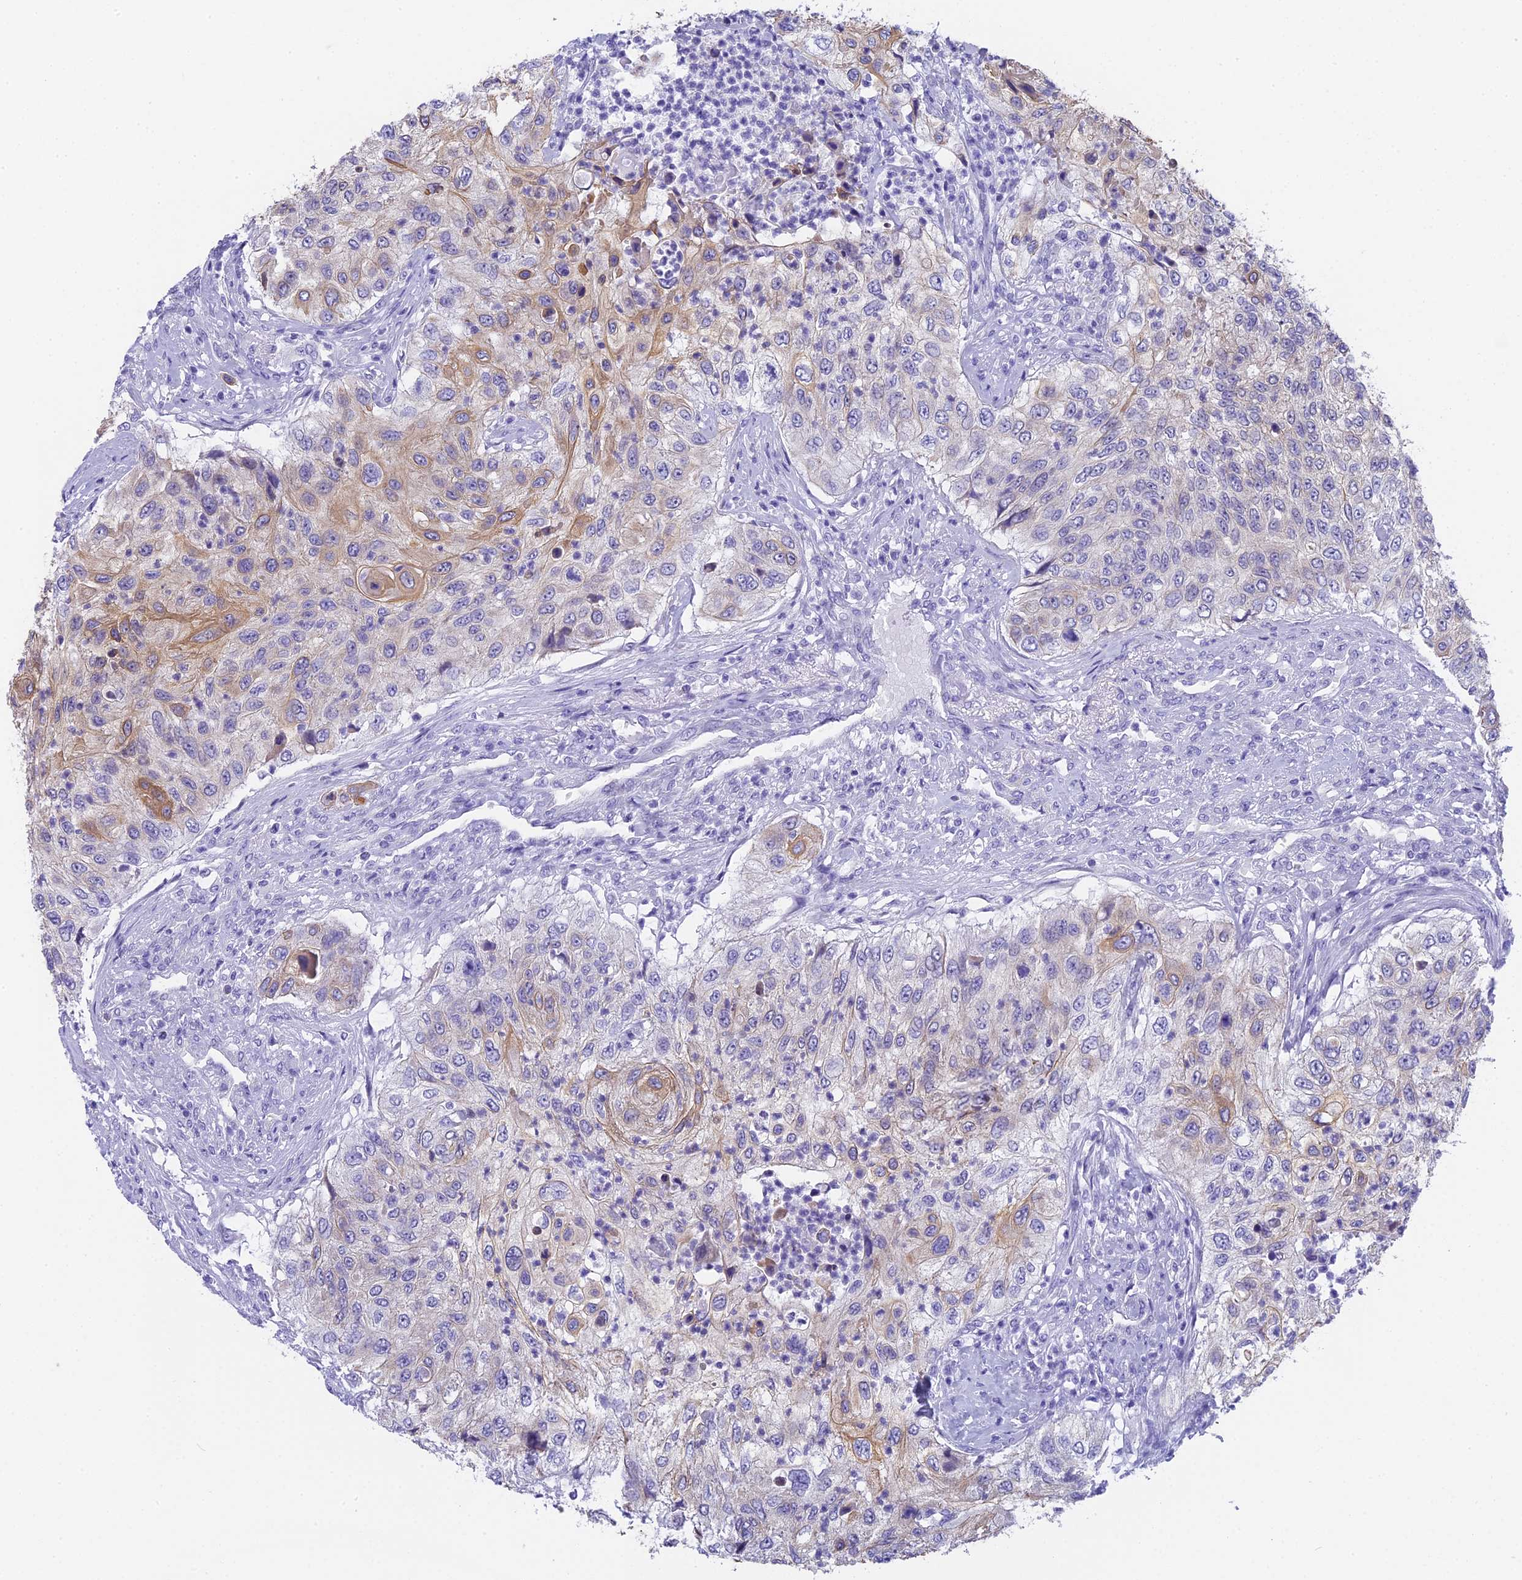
{"staining": {"intensity": "moderate", "quantity": "<25%", "location": "cytoplasmic/membranous"}, "tissue": "urothelial cancer", "cell_type": "Tumor cells", "image_type": "cancer", "snomed": [{"axis": "morphology", "description": "Urothelial carcinoma, High grade"}, {"axis": "topography", "description": "Urinary bladder"}], "caption": "IHC staining of urothelial cancer, which reveals low levels of moderate cytoplasmic/membranous staining in about <25% of tumor cells indicating moderate cytoplasmic/membranous protein staining. The staining was performed using DAB (3,3'-diaminobenzidine) (brown) for protein detection and nuclei were counterstained in hematoxylin (blue).", "gene": "TACSTD2", "patient": {"sex": "female", "age": 60}}